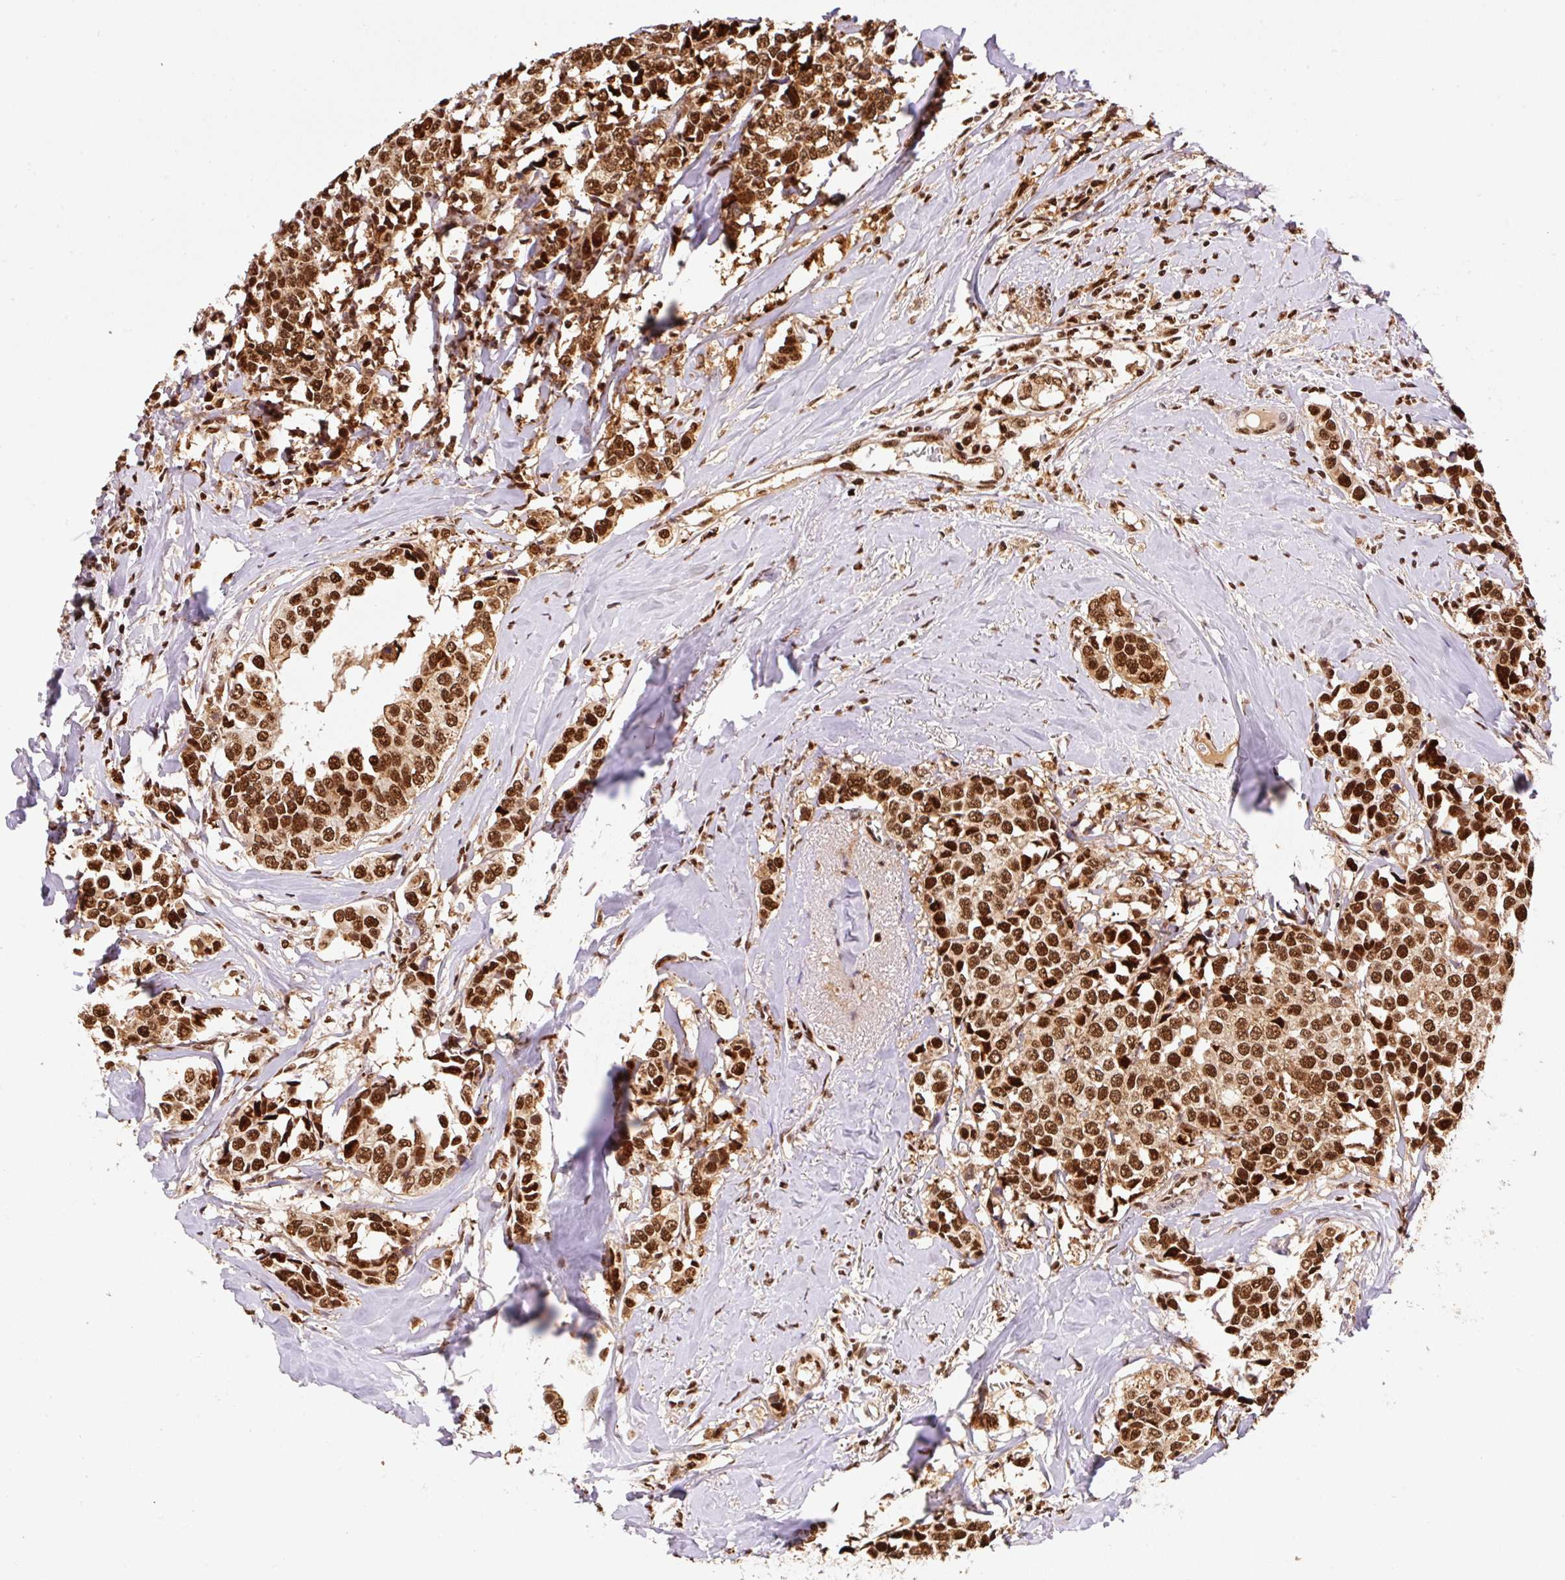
{"staining": {"intensity": "strong", "quantity": ">75%", "location": "nuclear"}, "tissue": "breast cancer", "cell_type": "Tumor cells", "image_type": "cancer", "snomed": [{"axis": "morphology", "description": "Duct carcinoma"}, {"axis": "topography", "description": "Breast"}], "caption": "Immunohistochemistry (IHC) image of human infiltrating ductal carcinoma (breast) stained for a protein (brown), which reveals high levels of strong nuclear expression in about >75% of tumor cells.", "gene": "GPR139", "patient": {"sex": "female", "age": 80}}